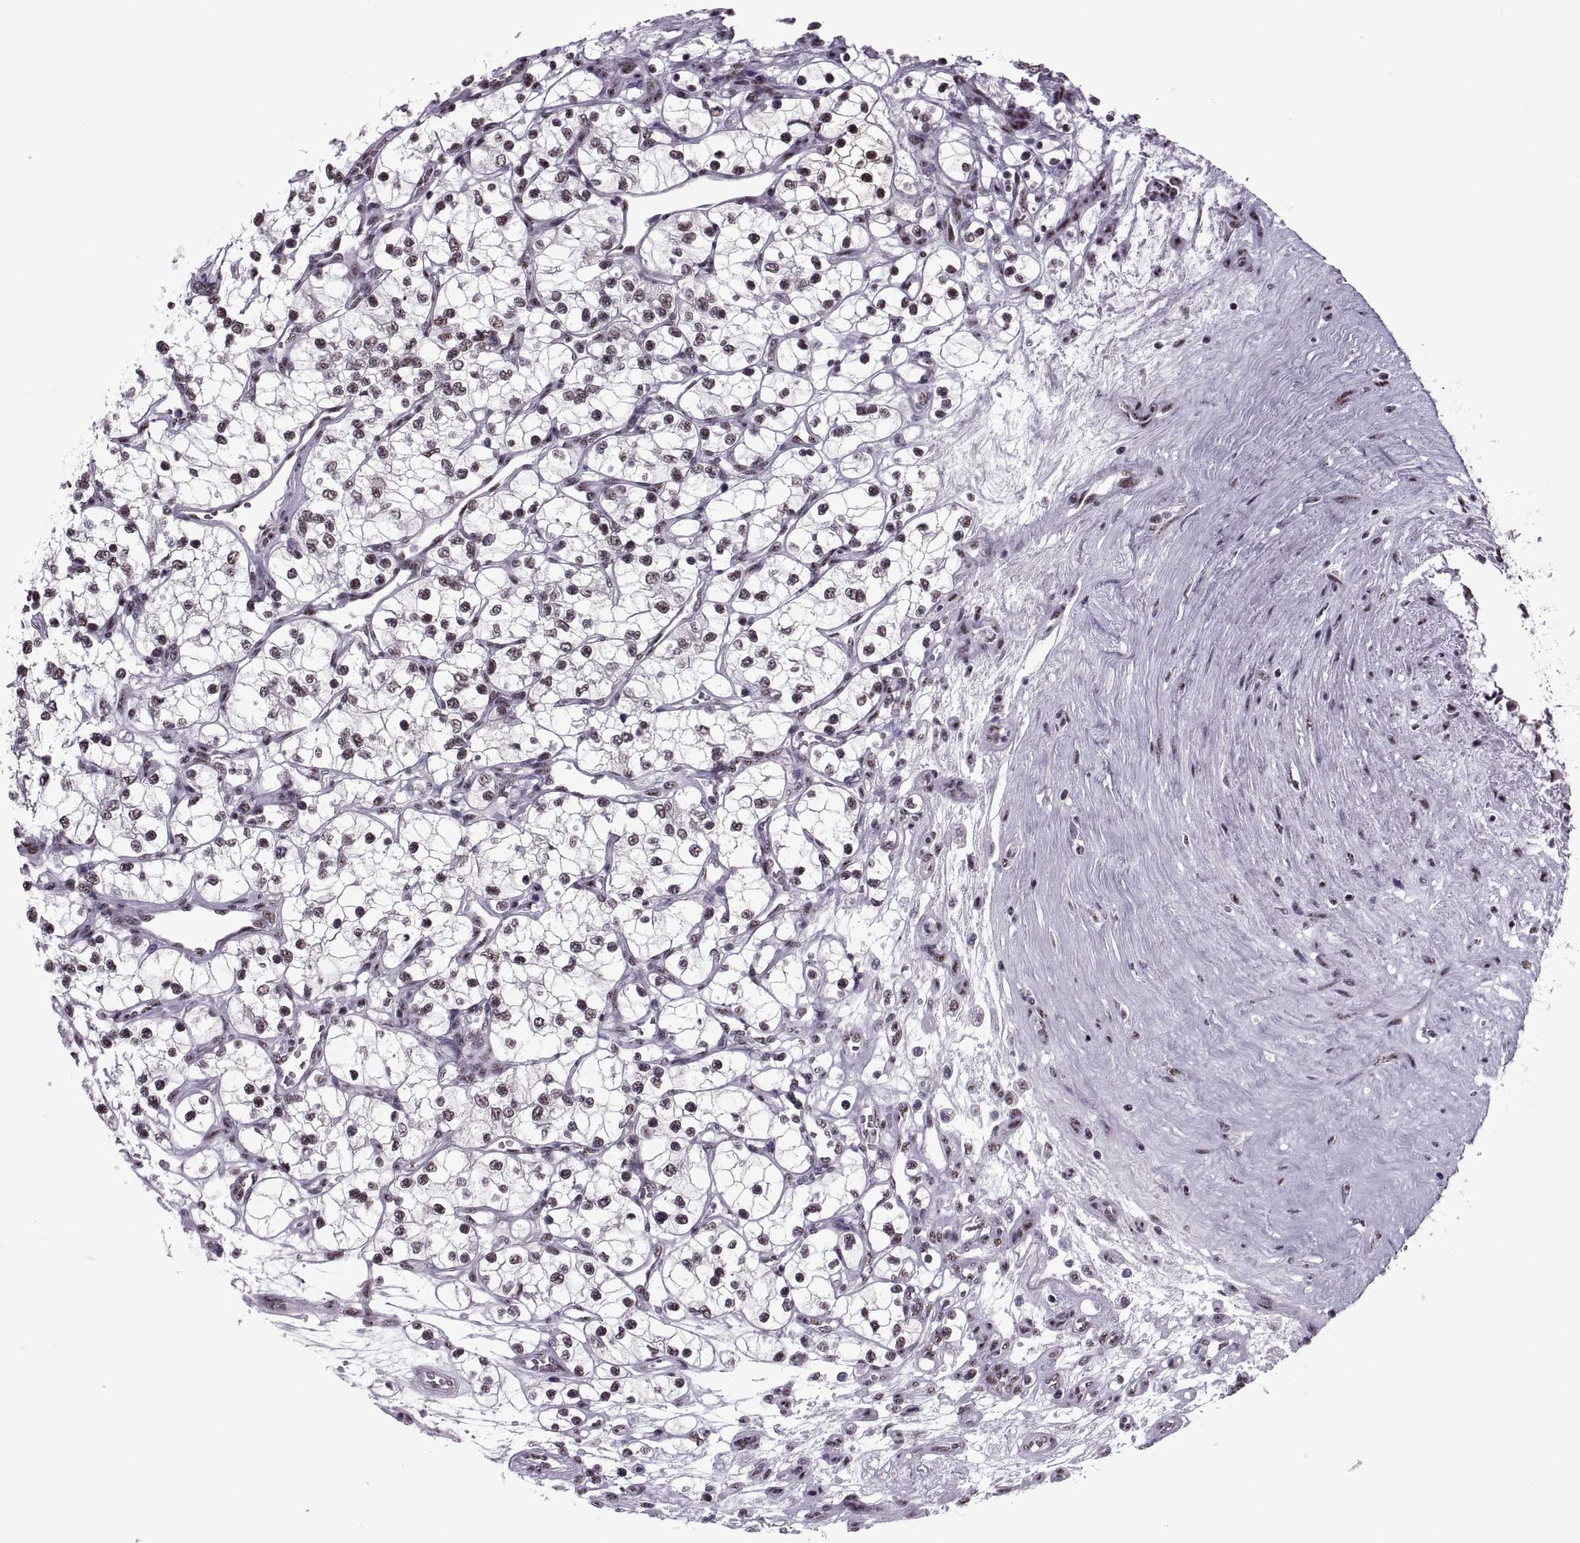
{"staining": {"intensity": "weak", "quantity": ">75%", "location": "nuclear"}, "tissue": "renal cancer", "cell_type": "Tumor cells", "image_type": "cancer", "snomed": [{"axis": "morphology", "description": "Adenocarcinoma, NOS"}, {"axis": "topography", "description": "Kidney"}], "caption": "Immunohistochemistry (IHC) (DAB) staining of renal adenocarcinoma demonstrates weak nuclear protein expression in approximately >75% of tumor cells.", "gene": "MAGEA4", "patient": {"sex": "female", "age": 69}}